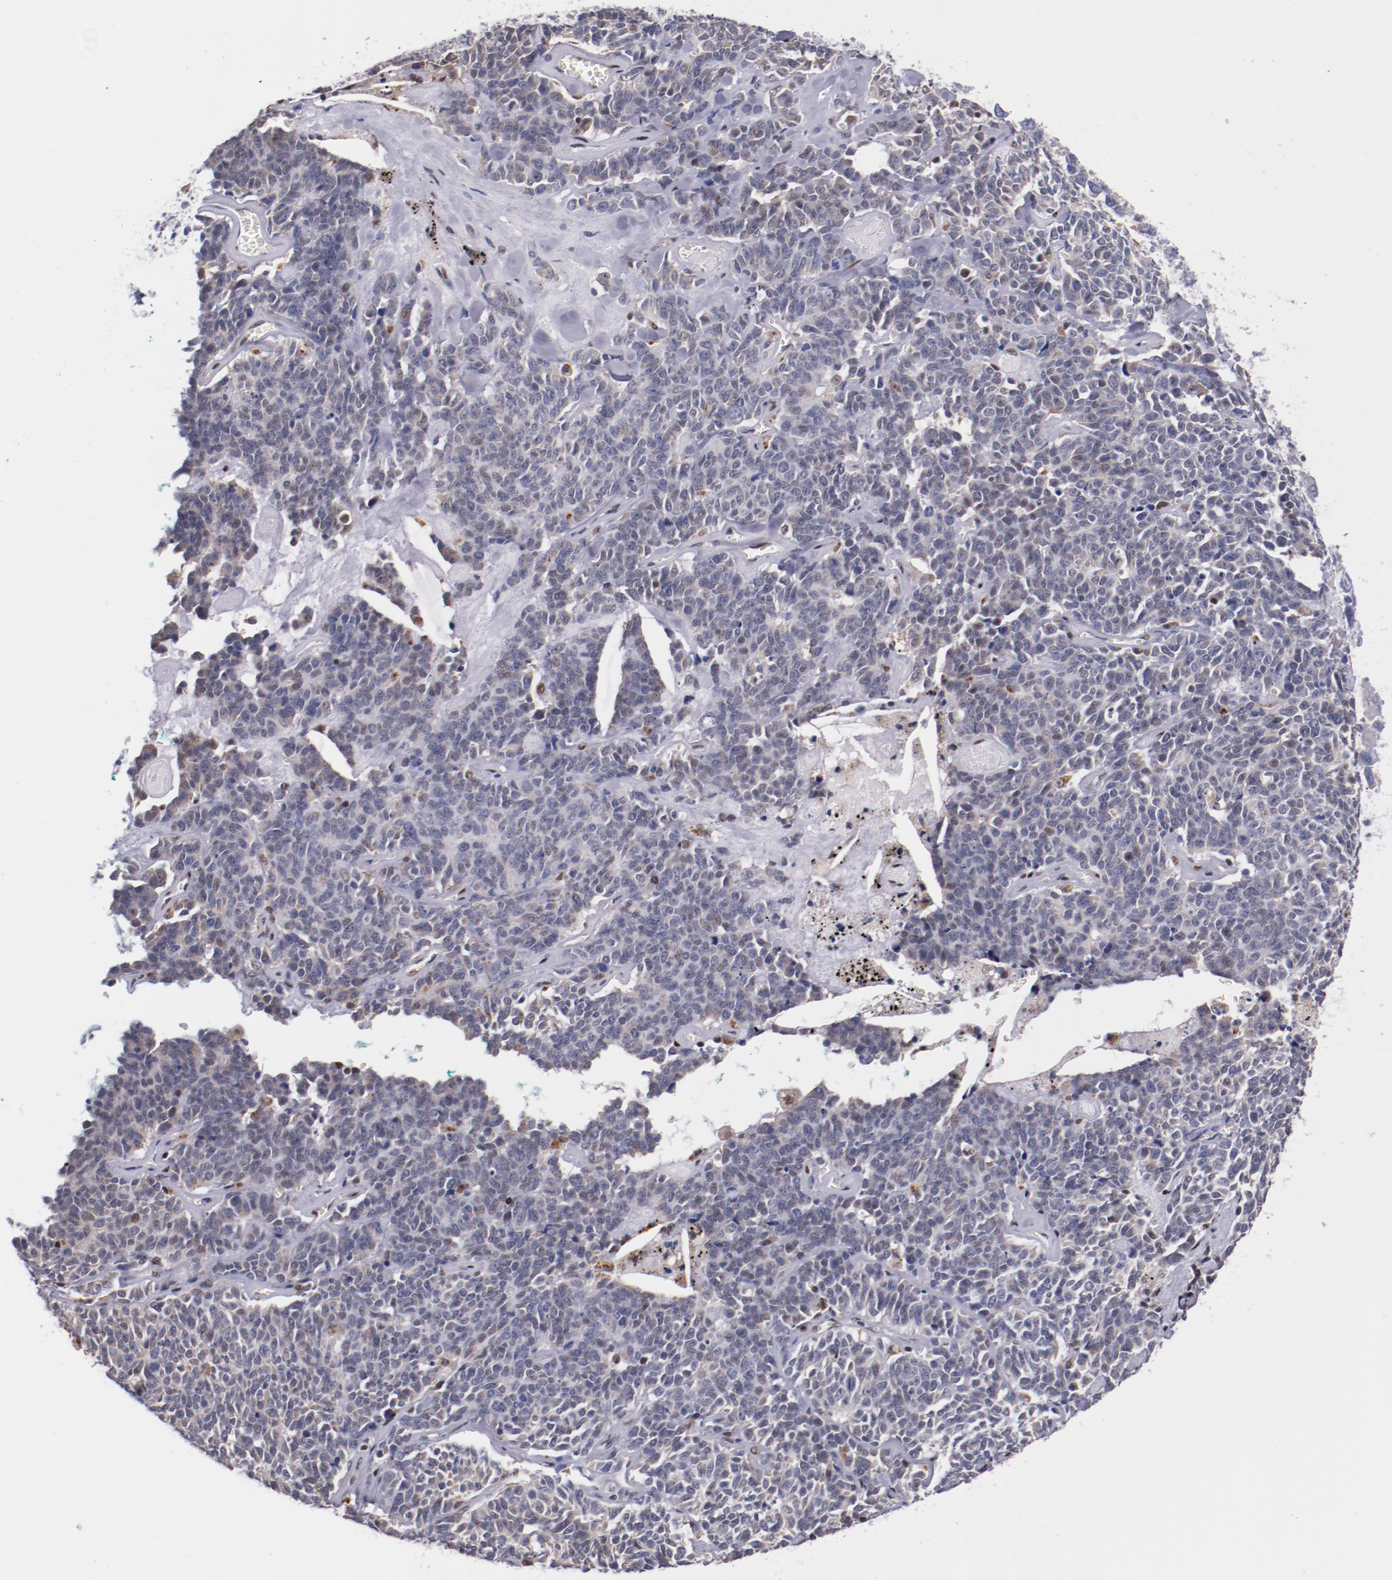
{"staining": {"intensity": "negative", "quantity": "none", "location": "none"}, "tissue": "lung cancer", "cell_type": "Tumor cells", "image_type": "cancer", "snomed": [{"axis": "morphology", "description": "Neoplasm, malignant, NOS"}, {"axis": "topography", "description": "Lung"}], "caption": "A high-resolution histopathology image shows IHC staining of lung malignant neoplasm, which reveals no significant expression in tumor cells.", "gene": "SRF", "patient": {"sex": "female", "age": 58}}